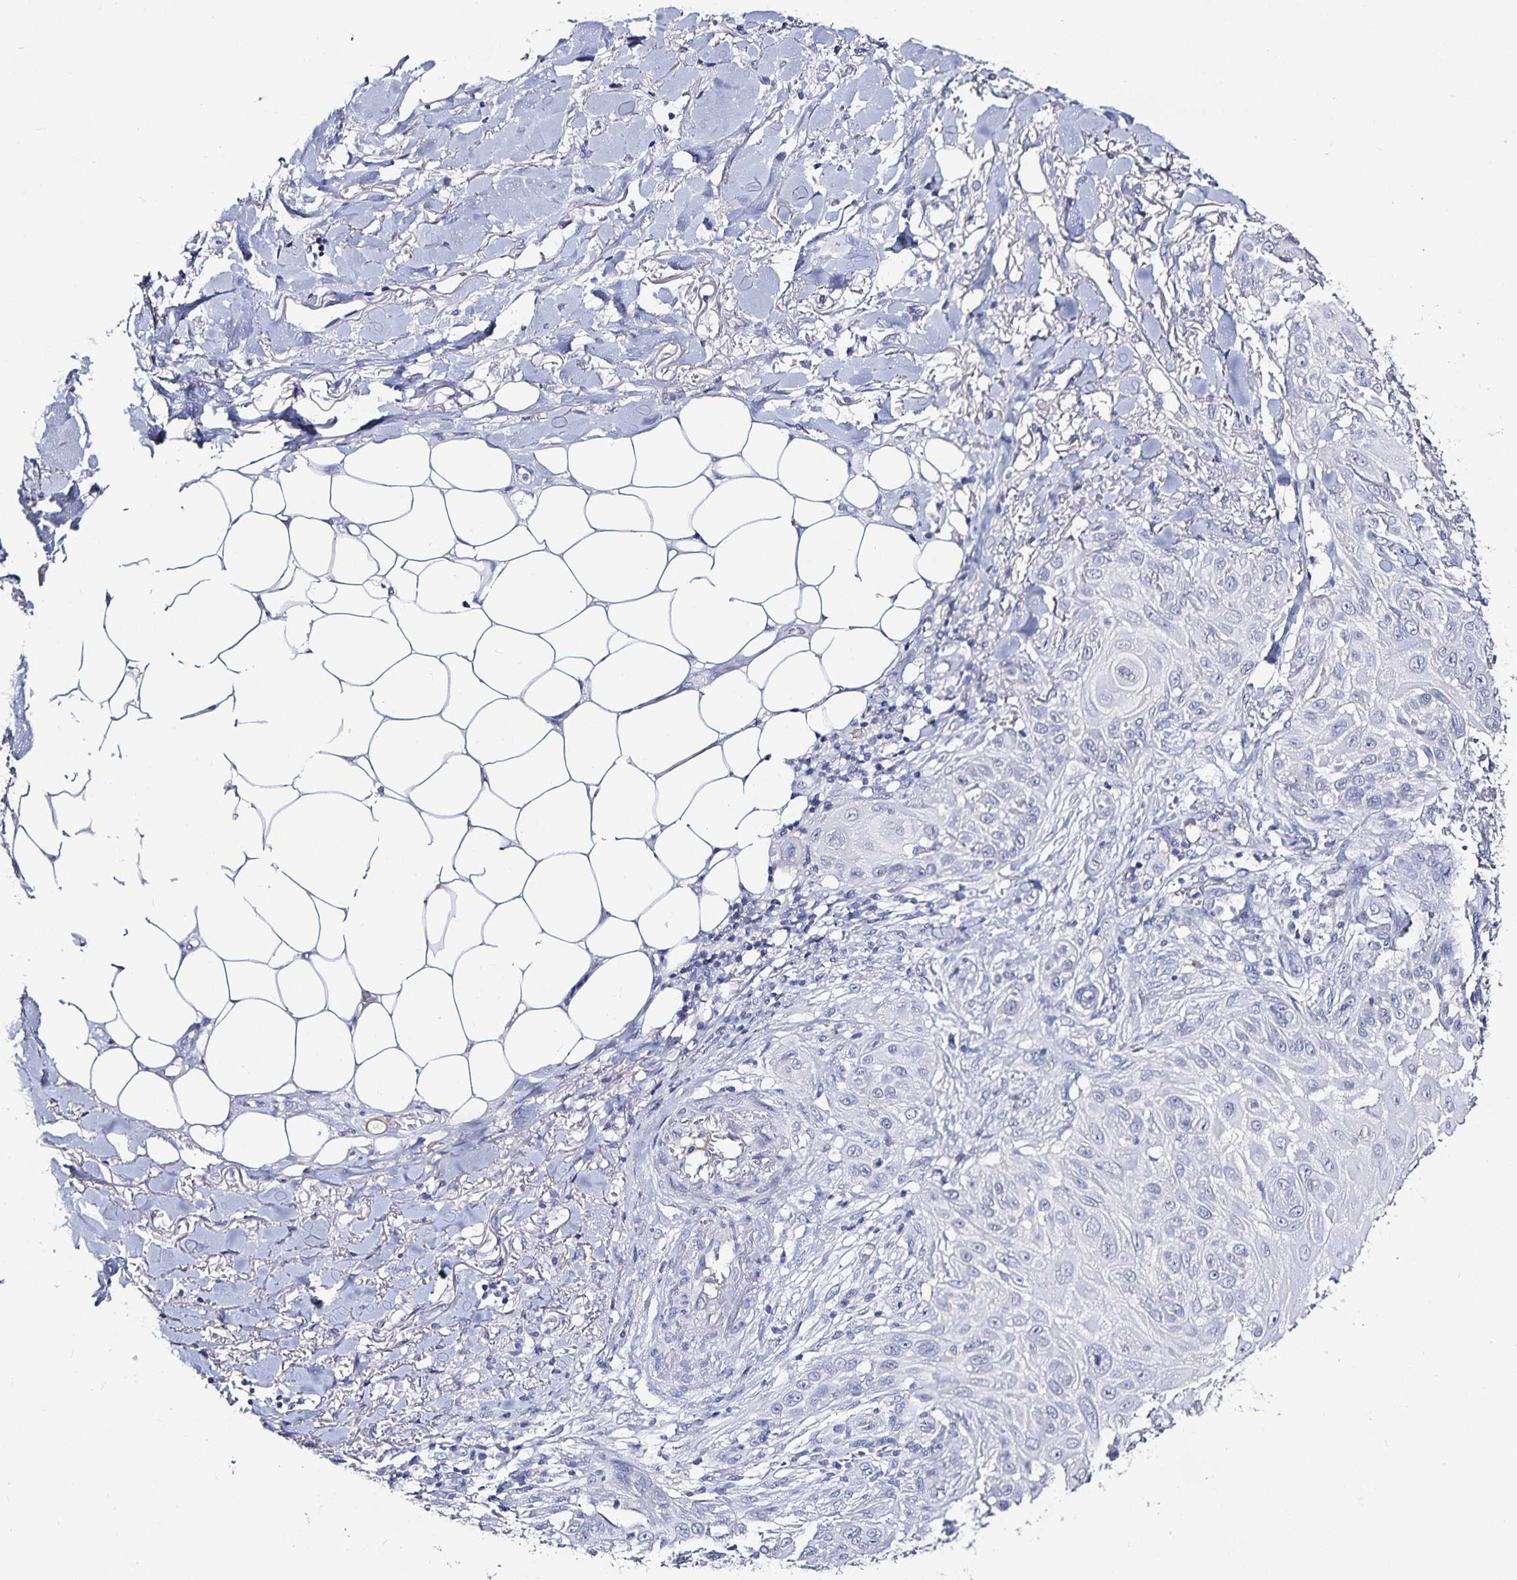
{"staining": {"intensity": "negative", "quantity": "none", "location": "none"}, "tissue": "skin cancer", "cell_type": "Tumor cells", "image_type": "cancer", "snomed": [{"axis": "morphology", "description": "Squamous cell carcinoma, NOS"}, {"axis": "topography", "description": "Skin"}], "caption": "The histopathology image demonstrates no staining of tumor cells in squamous cell carcinoma (skin).", "gene": "TTR", "patient": {"sex": "female", "age": 91}}